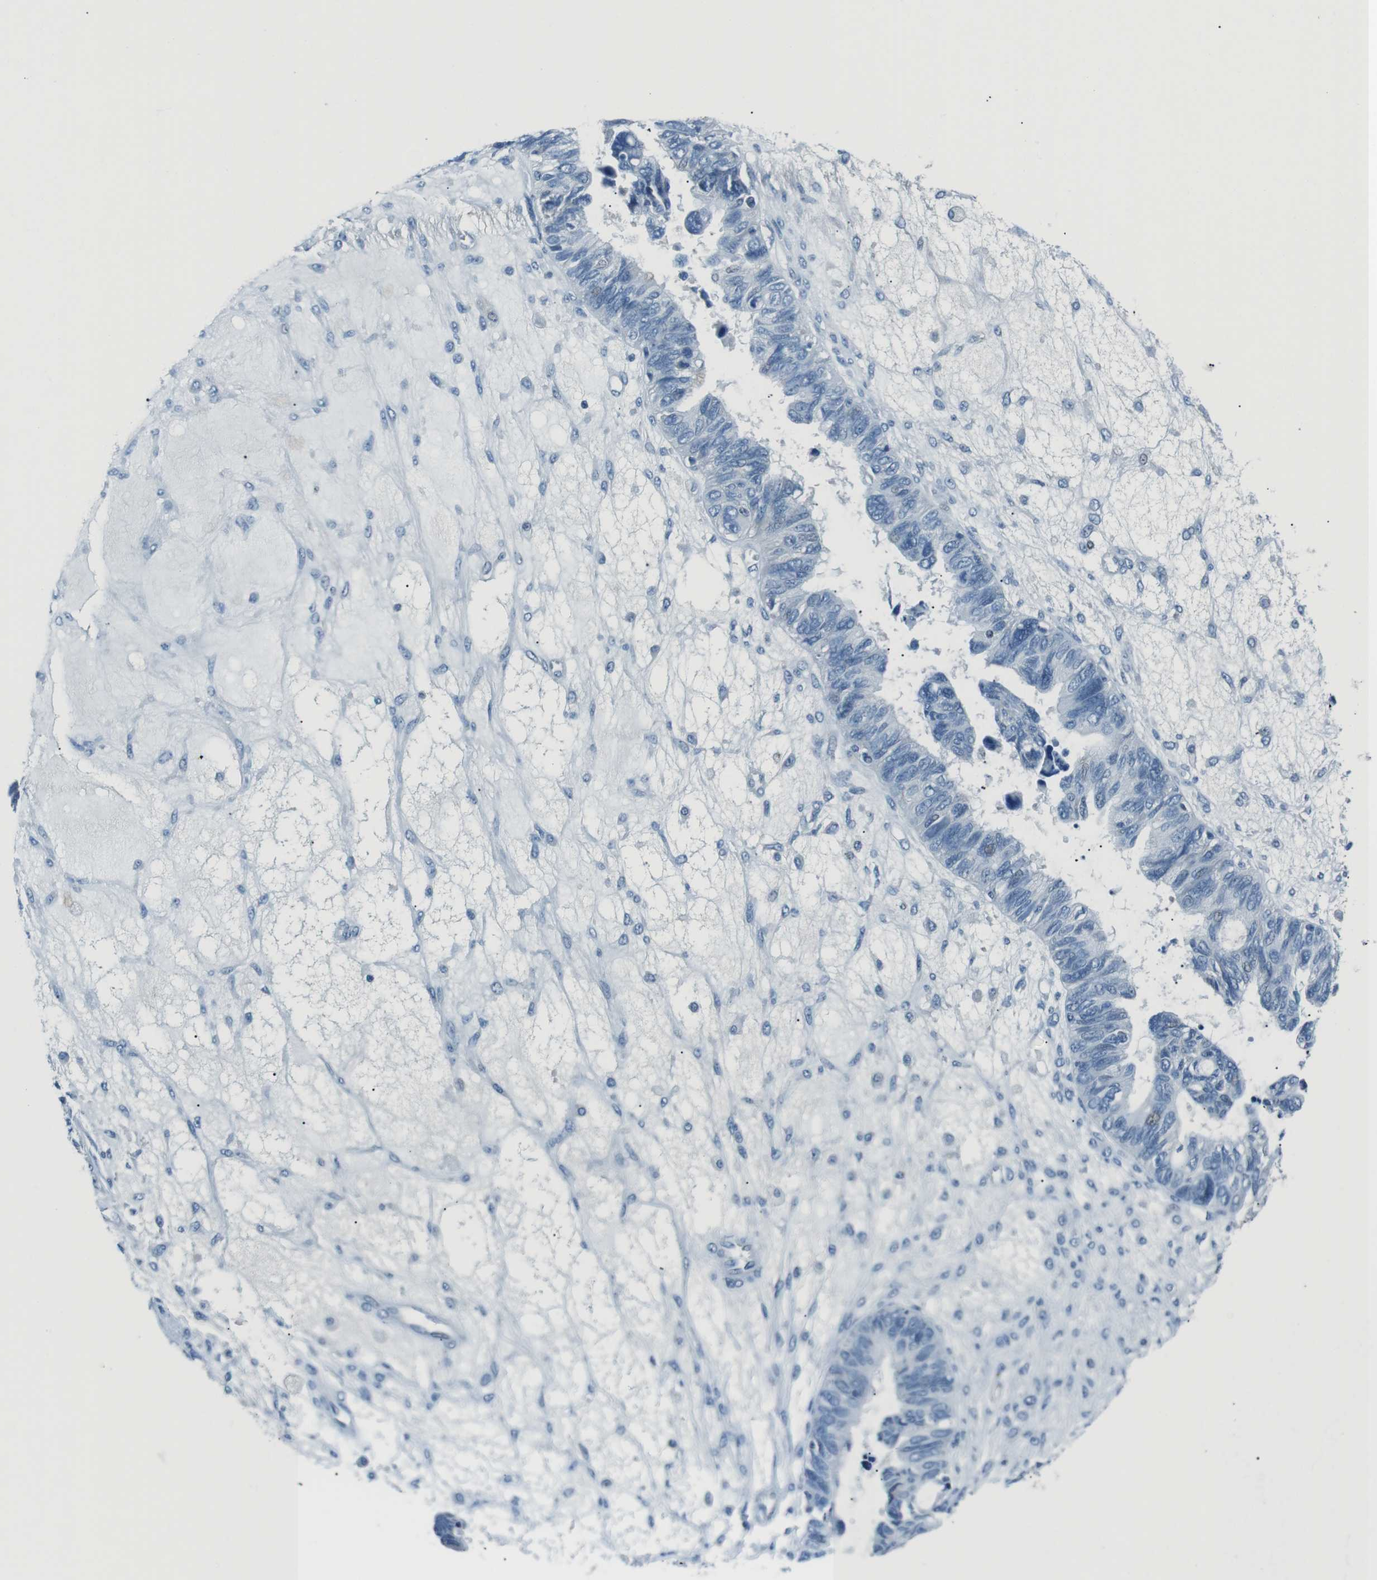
{"staining": {"intensity": "negative", "quantity": "none", "location": "none"}, "tissue": "ovarian cancer", "cell_type": "Tumor cells", "image_type": "cancer", "snomed": [{"axis": "morphology", "description": "Cystadenocarcinoma, serous, NOS"}, {"axis": "topography", "description": "Ovary"}], "caption": "High power microscopy micrograph of an immunohistochemistry (IHC) histopathology image of ovarian cancer (serous cystadenocarcinoma), revealing no significant staining in tumor cells. Brightfield microscopy of IHC stained with DAB (brown) and hematoxylin (blue), captured at high magnification.", "gene": "ST6GAL1", "patient": {"sex": "female", "age": 79}}